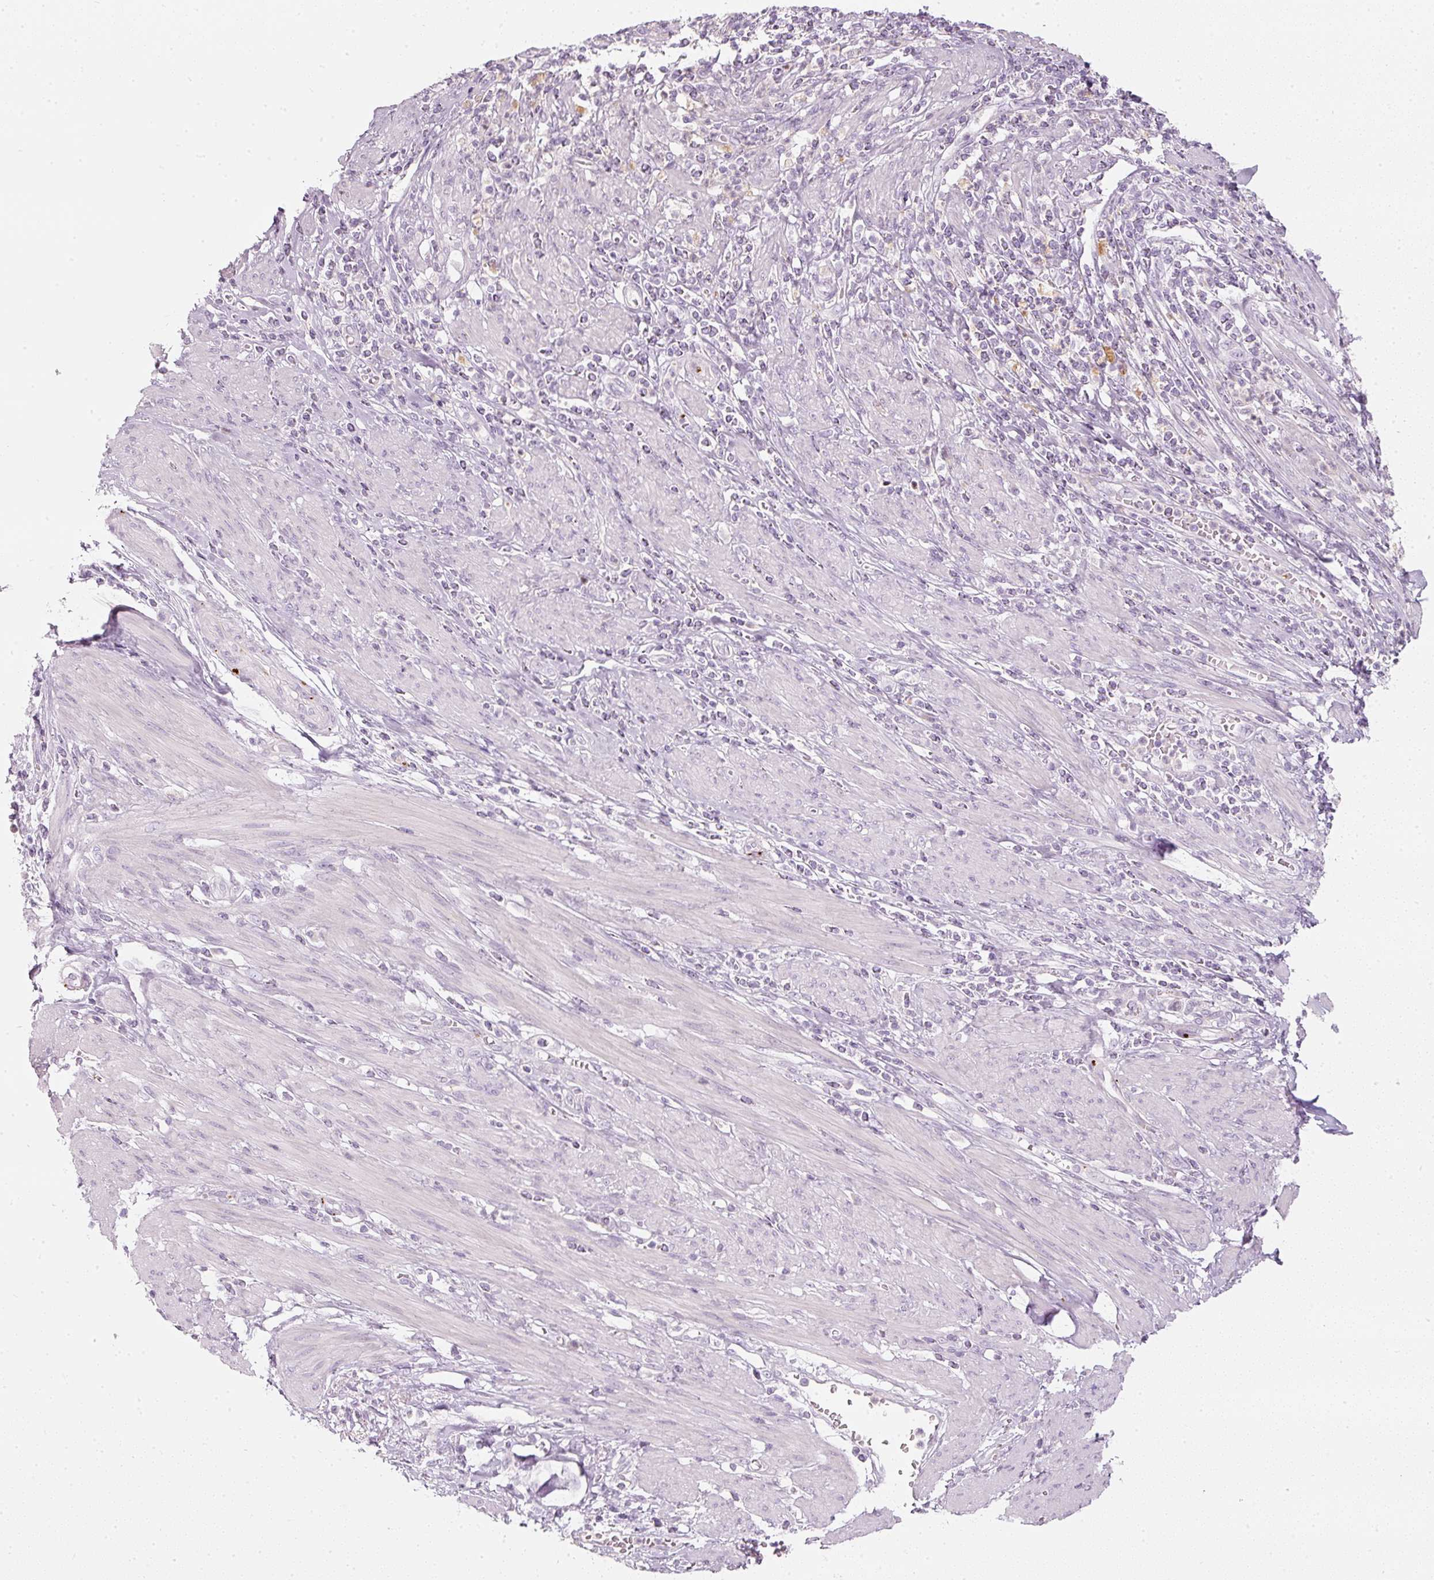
{"staining": {"intensity": "negative", "quantity": "none", "location": "none"}, "tissue": "cervical cancer", "cell_type": "Tumor cells", "image_type": "cancer", "snomed": [{"axis": "morphology", "description": "Squamous cell carcinoma, NOS"}, {"axis": "topography", "description": "Cervix"}], "caption": "This is a image of IHC staining of cervical squamous cell carcinoma, which shows no staining in tumor cells.", "gene": "LECT2", "patient": {"sex": "female", "age": 70}}